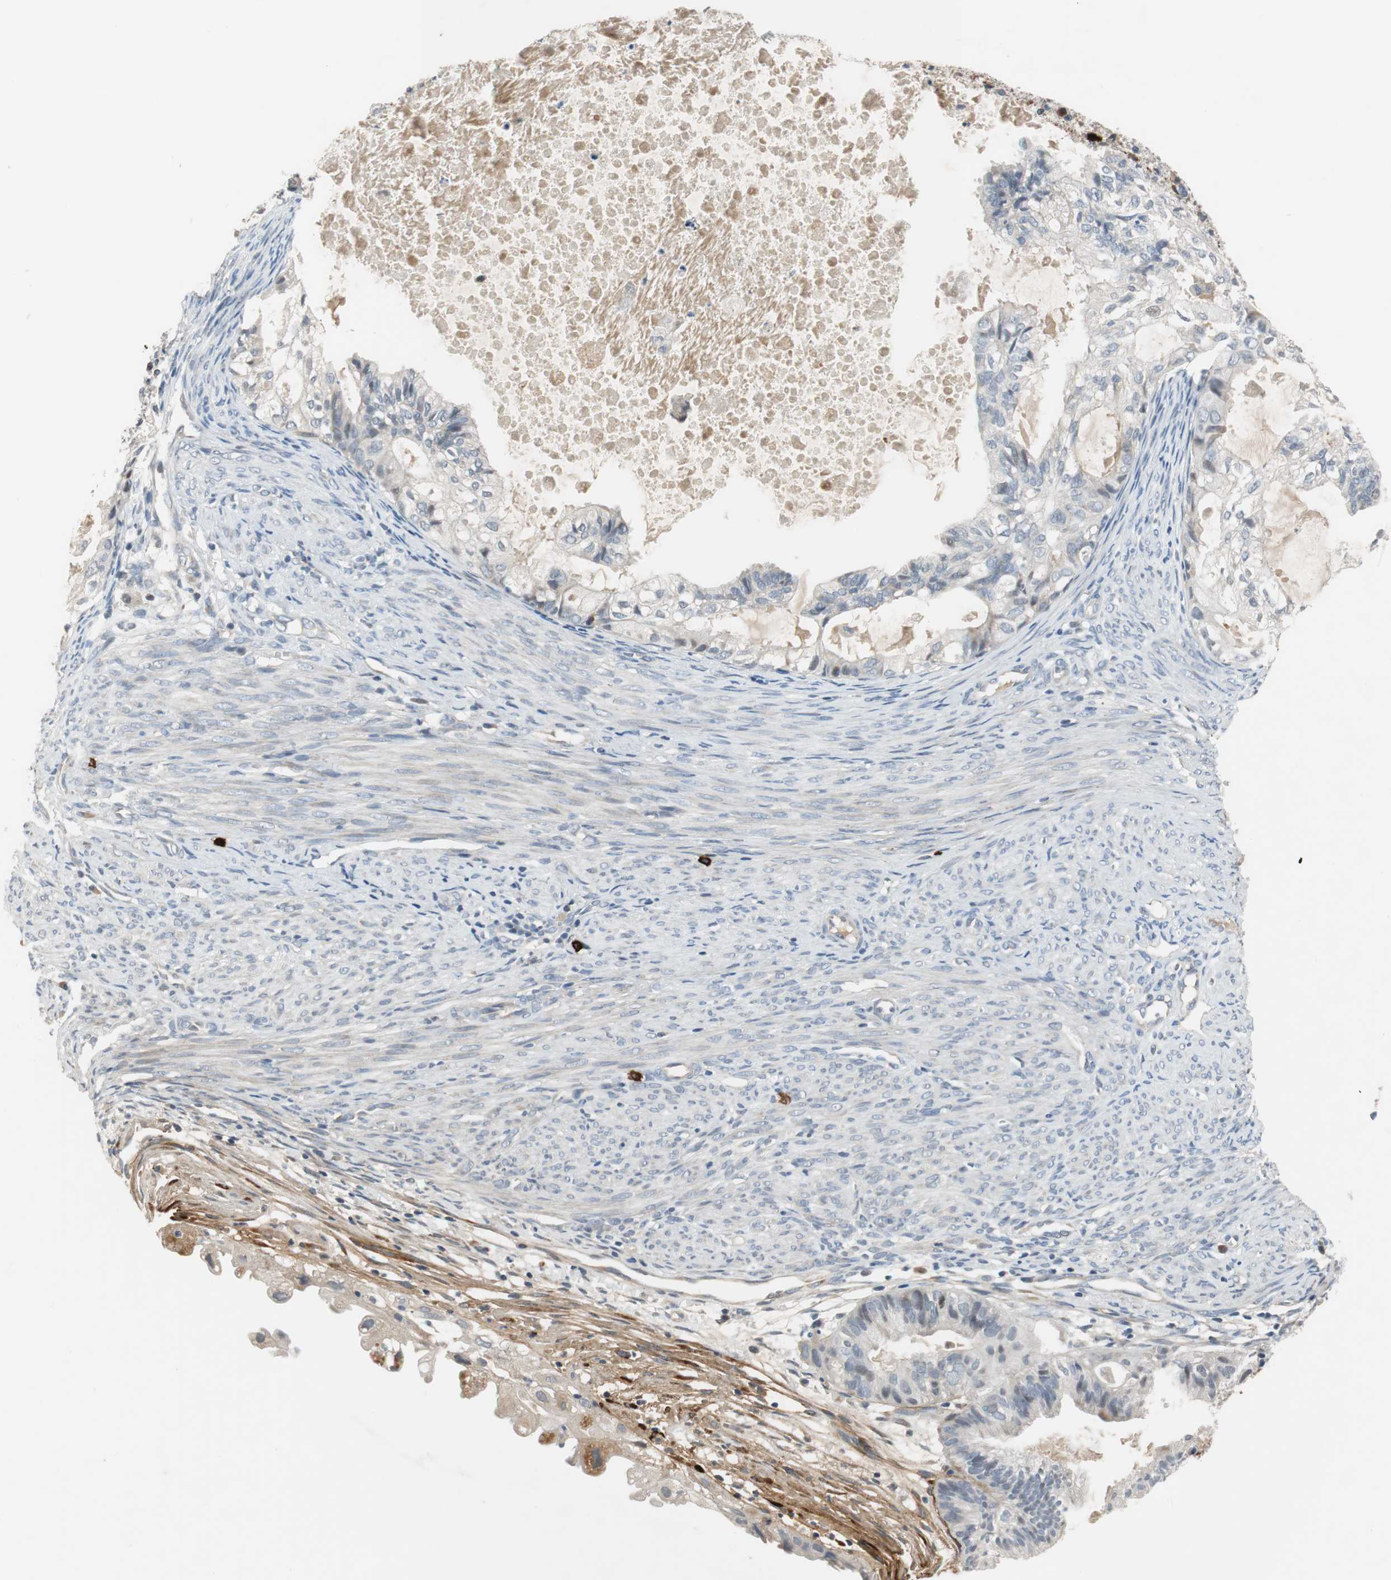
{"staining": {"intensity": "weak", "quantity": "25%-75%", "location": "cytoplasmic/membranous"}, "tissue": "cervical cancer", "cell_type": "Tumor cells", "image_type": "cancer", "snomed": [{"axis": "morphology", "description": "Normal tissue, NOS"}, {"axis": "morphology", "description": "Adenocarcinoma, NOS"}, {"axis": "topography", "description": "Cervix"}, {"axis": "topography", "description": "Endometrium"}], "caption": "A low amount of weak cytoplasmic/membranous positivity is seen in approximately 25%-75% of tumor cells in cervical adenocarcinoma tissue.", "gene": "COL12A1", "patient": {"sex": "female", "age": 86}}